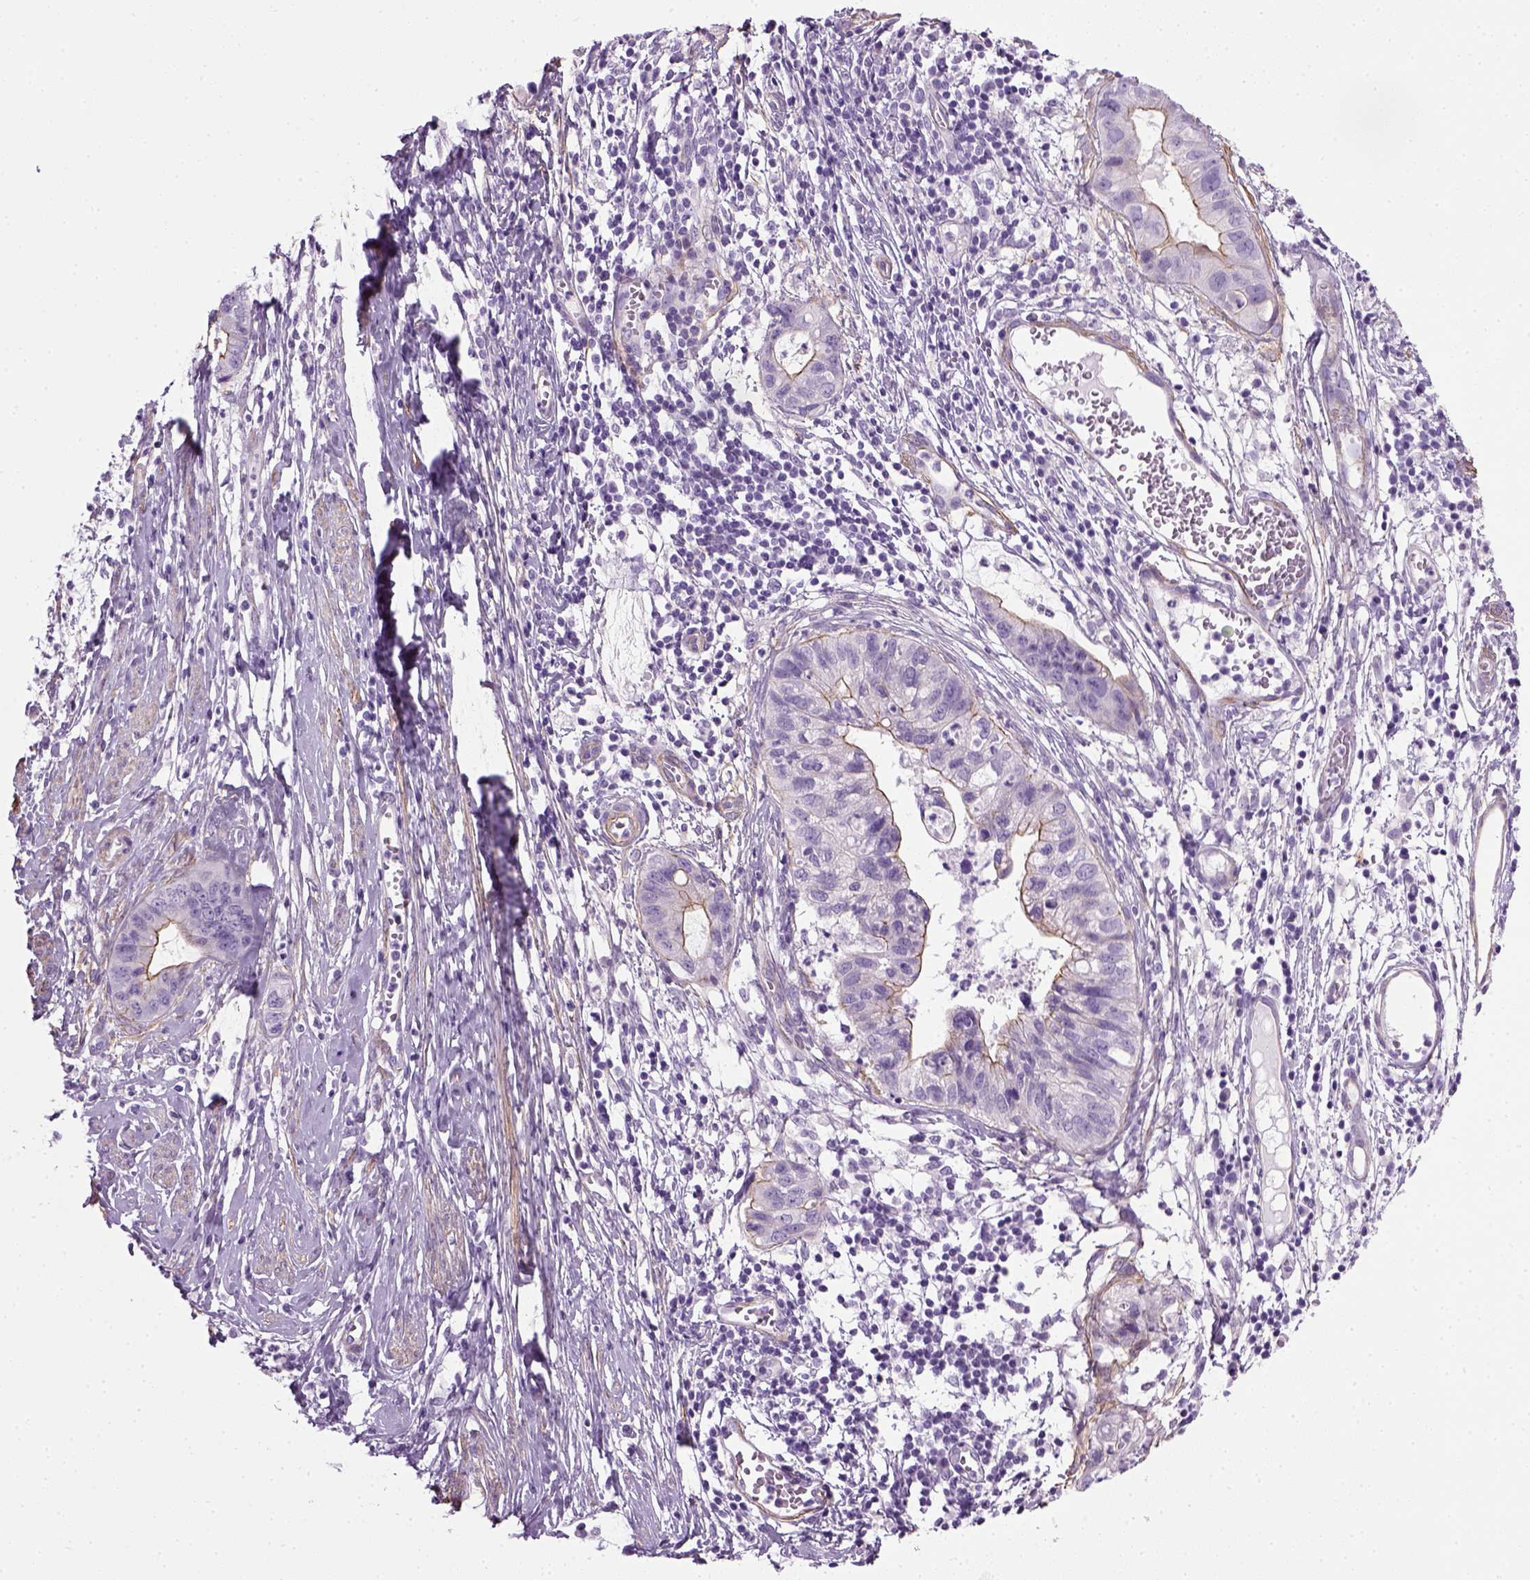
{"staining": {"intensity": "negative", "quantity": "none", "location": "none"}, "tissue": "cervical cancer", "cell_type": "Tumor cells", "image_type": "cancer", "snomed": [{"axis": "morphology", "description": "Adenocarcinoma, NOS"}, {"axis": "topography", "description": "Cervix"}], "caption": "The image reveals no staining of tumor cells in cervical adenocarcinoma.", "gene": "FAM161A", "patient": {"sex": "female", "age": 44}}